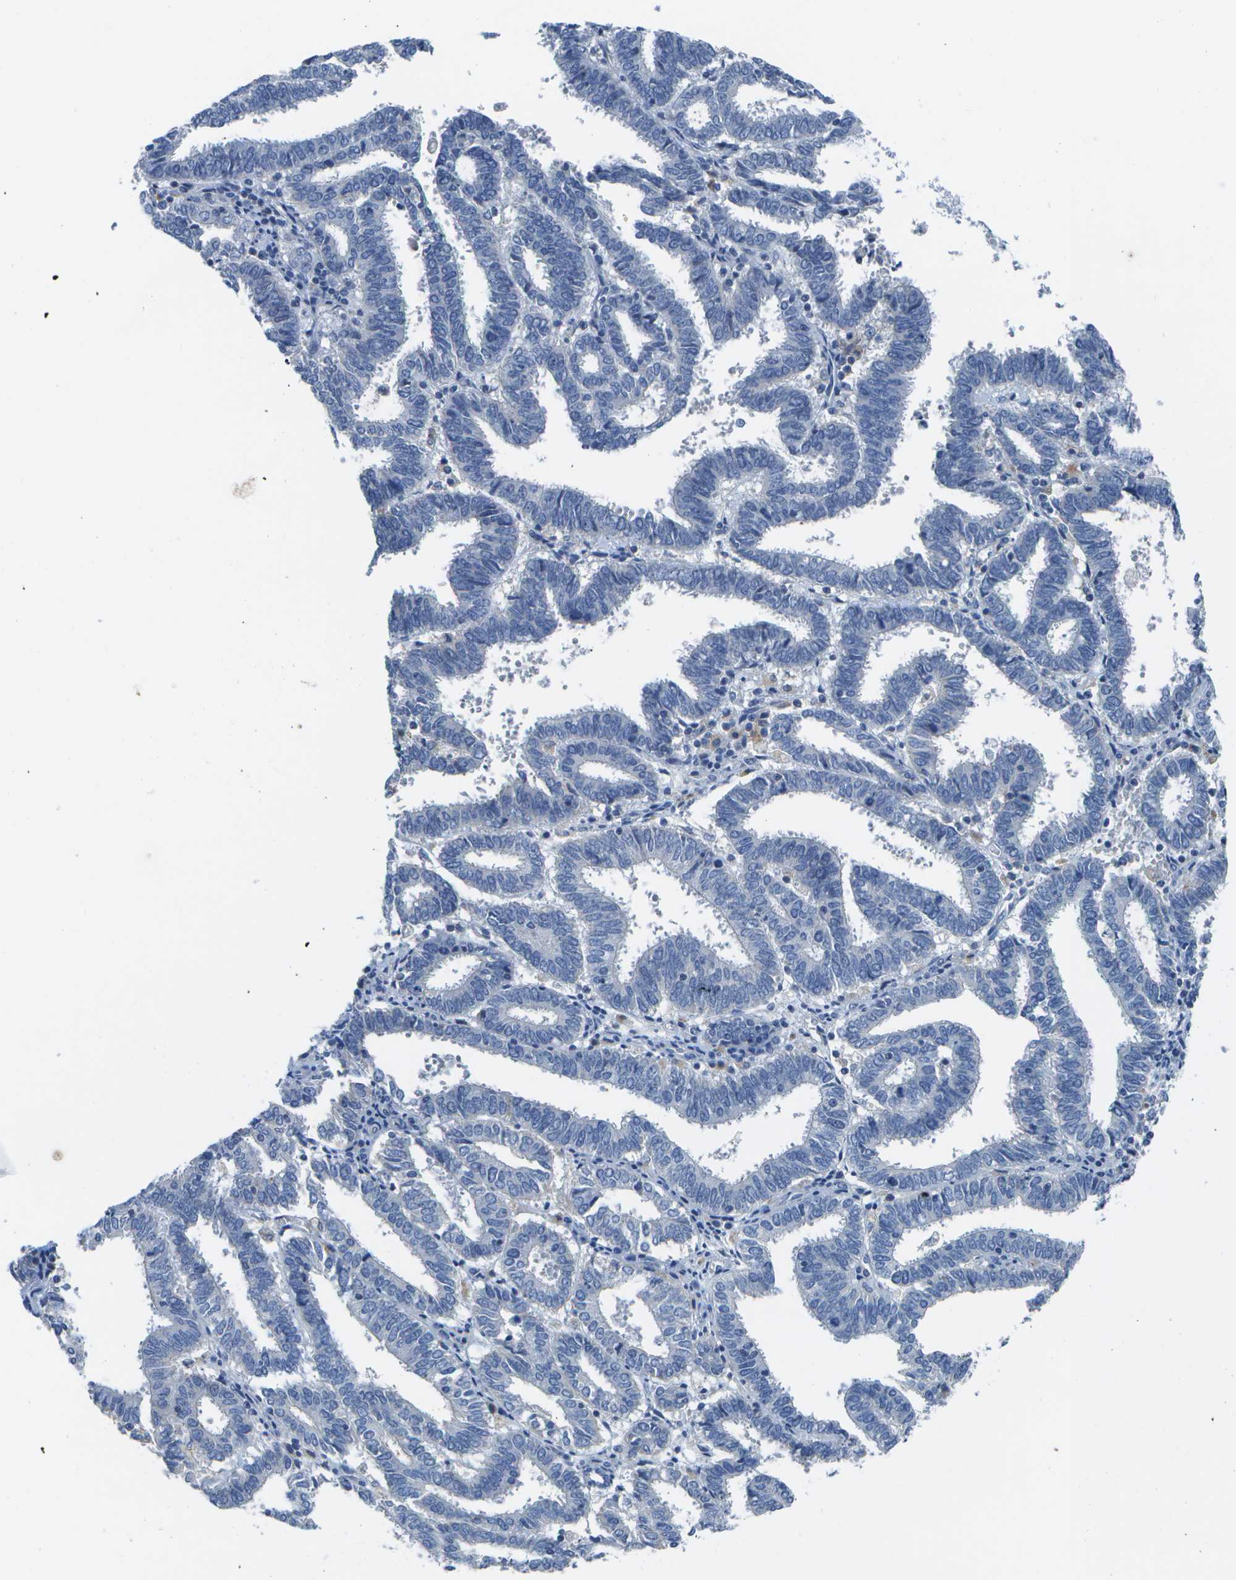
{"staining": {"intensity": "negative", "quantity": "none", "location": "none"}, "tissue": "endometrial cancer", "cell_type": "Tumor cells", "image_type": "cancer", "snomed": [{"axis": "morphology", "description": "Adenocarcinoma, NOS"}, {"axis": "topography", "description": "Uterus"}], "caption": "IHC histopathology image of neoplastic tissue: human endometrial cancer stained with DAB (3,3'-diaminobenzidine) demonstrates no significant protein staining in tumor cells.", "gene": "DCT", "patient": {"sex": "female", "age": 83}}